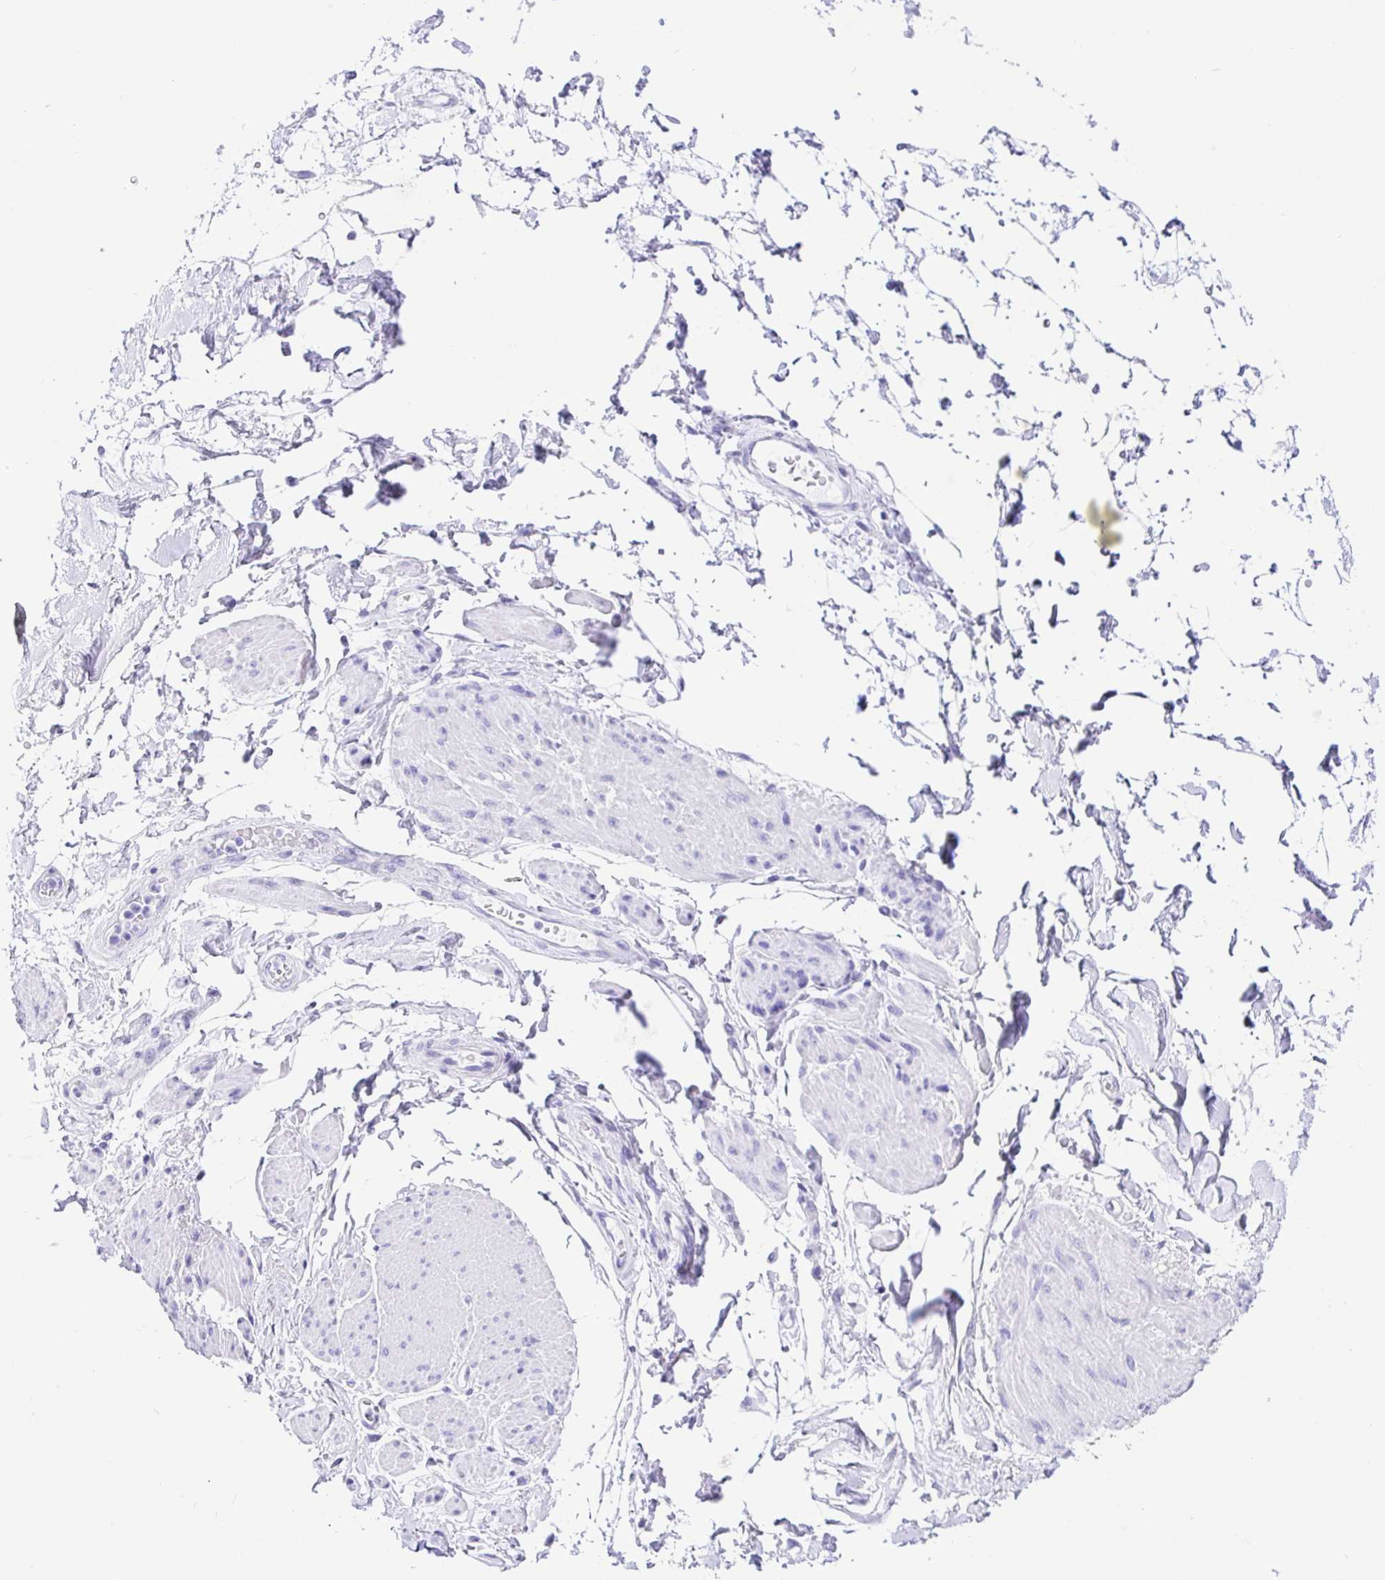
{"staining": {"intensity": "negative", "quantity": "none", "location": "none"}, "tissue": "adipose tissue", "cell_type": "Adipocytes", "image_type": "normal", "snomed": [{"axis": "morphology", "description": "Normal tissue, NOS"}, {"axis": "topography", "description": "Urinary bladder"}, {"axis": "topography", "description": "Peripheral nerve tissue"}], "caption": "This micrograph is of unremarkable adipose tissue stained with immunohistochemistry (IHC) to label a protein in brown with the nuclei are counter-stained blue. There is no expression in adipocytes. (DAB (3,3'-diaminobenzidine) IHC, high magnification).", "gene": "PRAMEF18", "patient": {"sex": "female", "age": 60}}